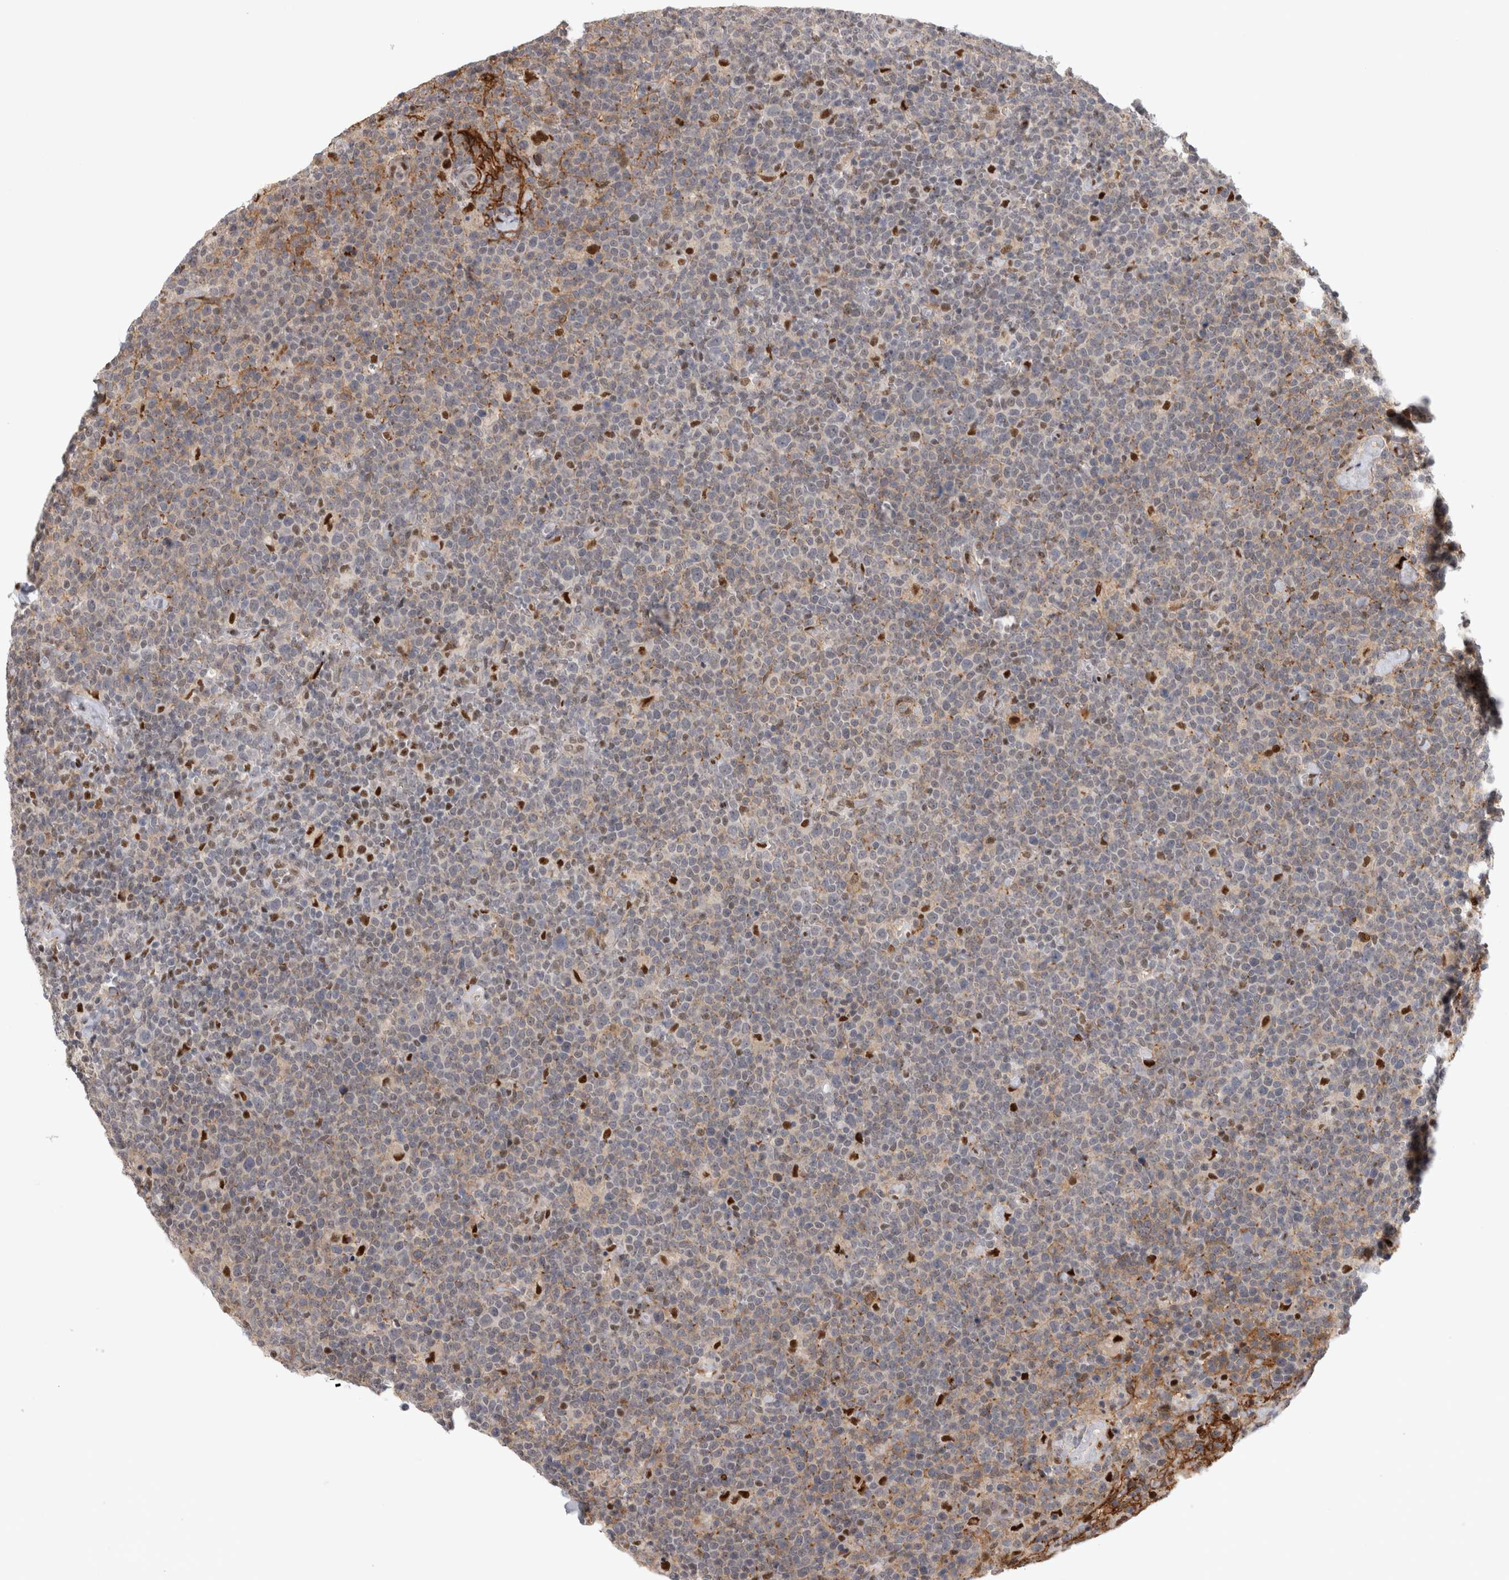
{"staining": {"intensity": "weak", "quantity": "<25%", "location": "cytoplasmic/membranous"}, "tissue": "lymphoma", "cell_type": "Tumor cells", "image_type": "cancer", "snomed": [{"axis": "morphology", "description": "Malignant lymphoma, non-Hodgkin's type, High grade"}, {"axis": "topography", "description": "Lymph node"}], "caption": "Image shows no significant protein positivity in tumor cells of lymphoma. The staining is performed using DAB (3,3'-diaminobenzidine) brown chromogen with nuclei counter-stained in using hematoxylin.", "gene": "SRARP", "patient": {"sex": "male", "age": 61}}